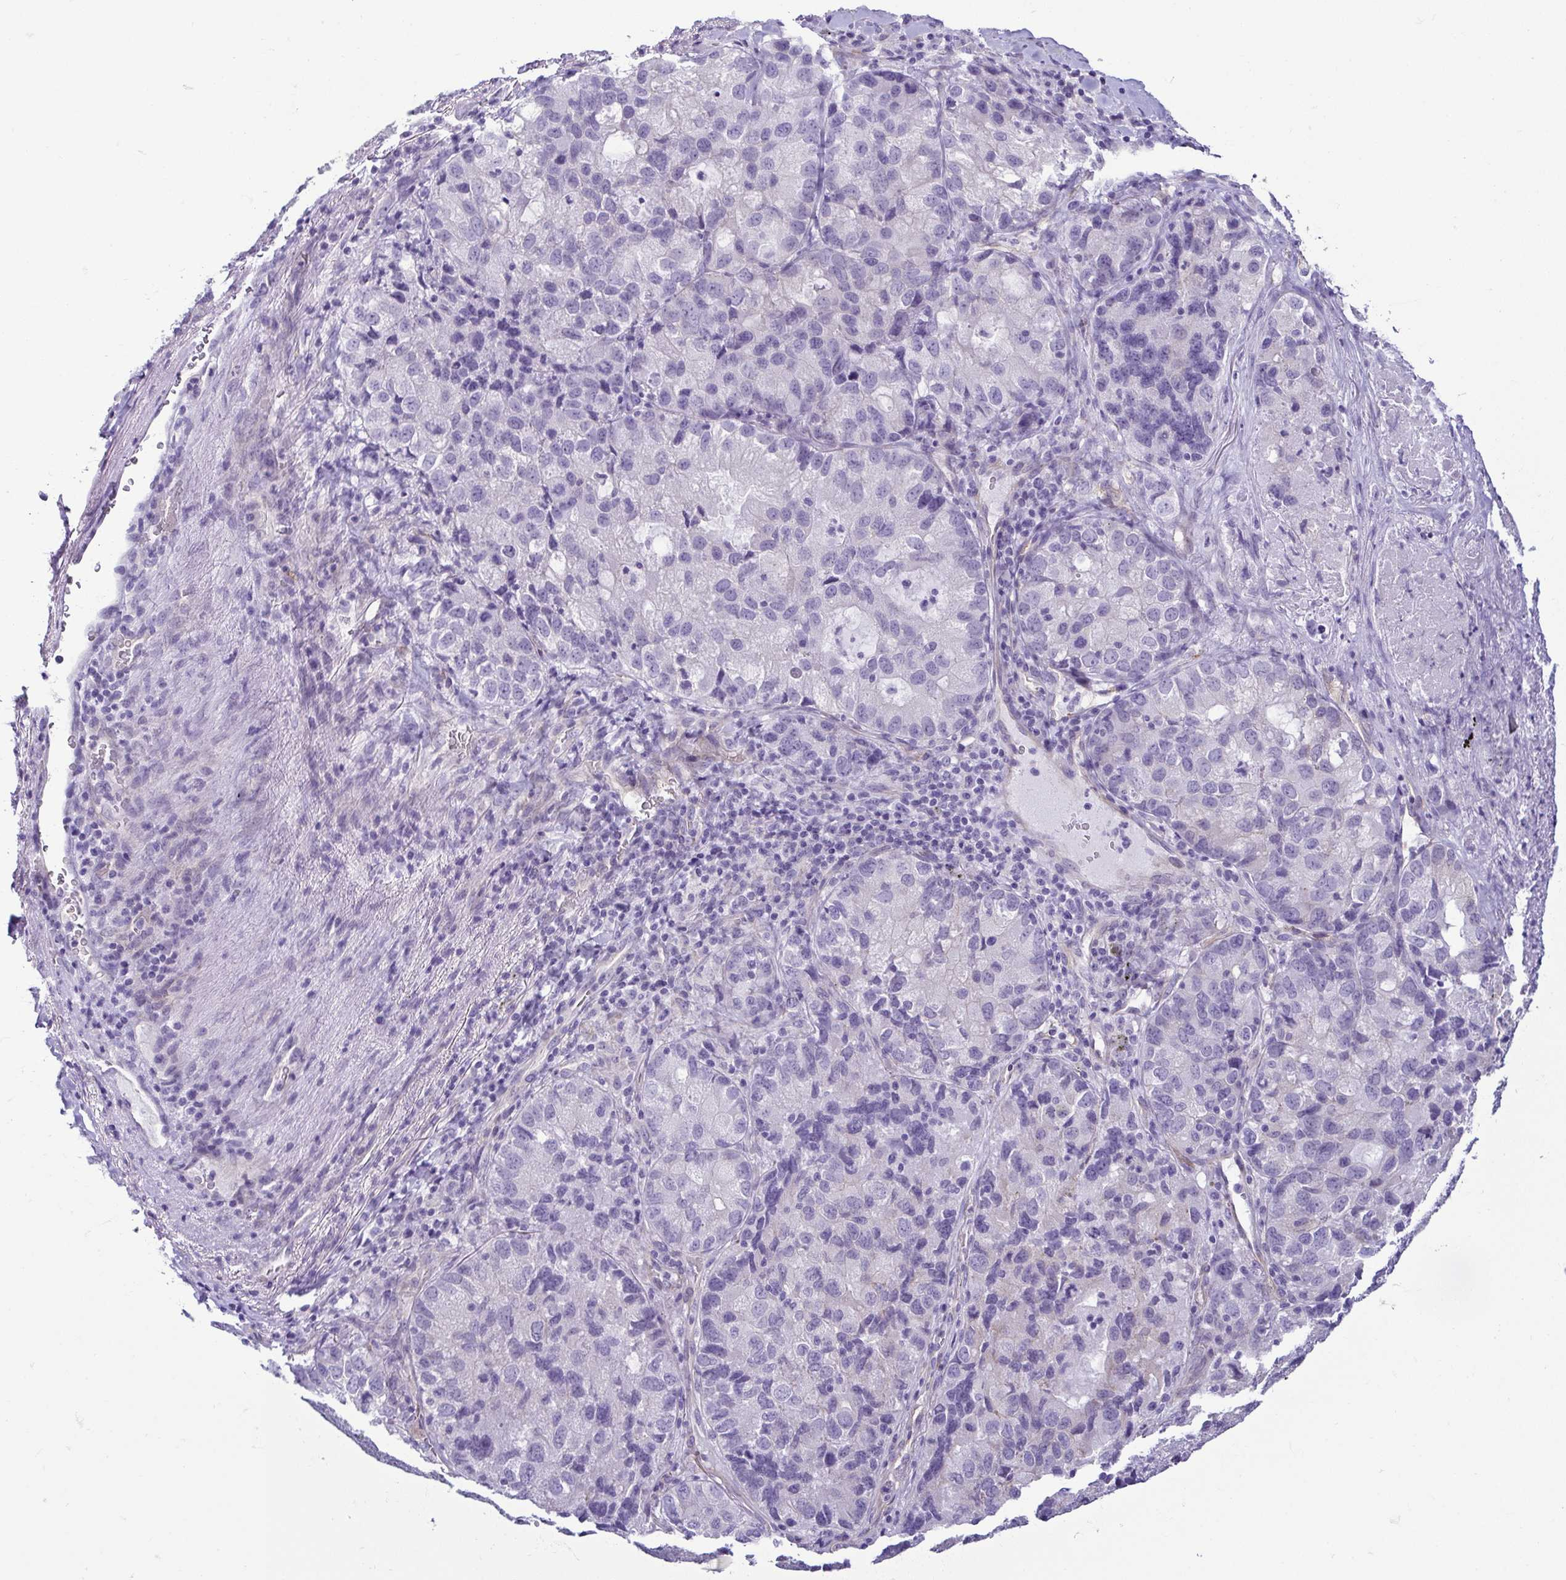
{"staining": {"intensity": "negative", "quantity": "none", "location": "none"}, "tissue": "lung cancer", "cell_type": "Tumor cells", "image_type": "cancer", "snomed": [{"axis": "morphology", "description": "Normal morphology"}, {"axis": "morphology", "description": "Adenocarcinoma, NOS"}, {"axis": "topography", "description": "Lymph node"}, {"axis": "topography", "description": "Lung"}], "caption": "The histopathology image displays no significant positivity in tumor cells of lung cancer.", "gene": "CASP14", "patient": {"sex": "female", "age": 51}}